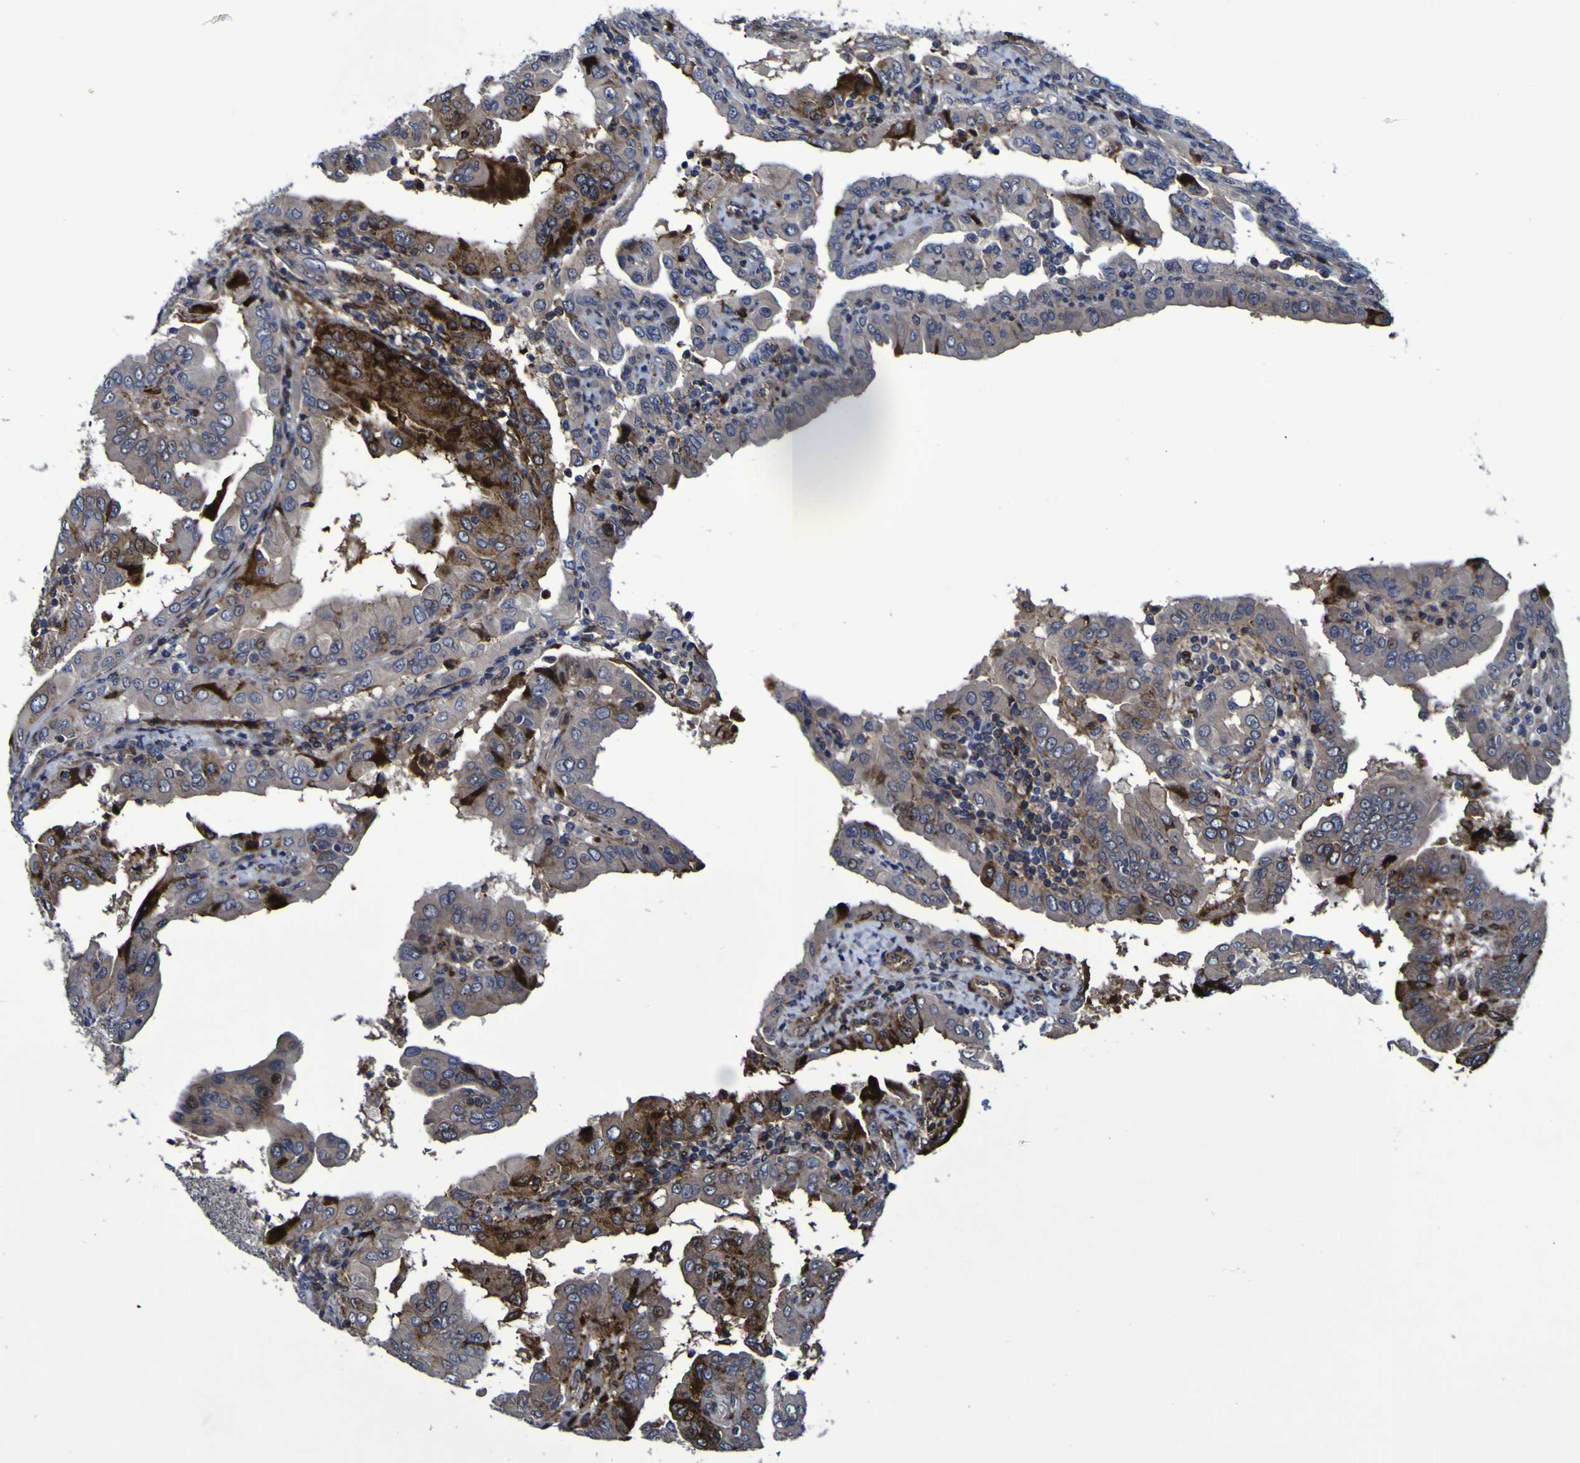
{"staining": {"intensity": "strong", "quantity": "<25%", "location": "cytoplasmic/membranous"}, "tissue": "thyroid cancer", "cell_type": "Tumor cells", "image_type": "cancer", "snomed": [{"axis": "morphology", "description": "Papillary adenocarcinoma, NOS"}, {"axis": "topography", "description": "Thyroid gland"}], "caption": "IHC micrograph of neoplastic tissue: human thyroid papillary adenocarcinoma stained using IHC shows medium levels of strong protein expression localized specifically in the cytoplasmic/membranous of tumor cells, appearing as a cytoplasmic/membranous brown color.", "gene": "MGLL", "patient": {"sex": "male", "age": 33}}